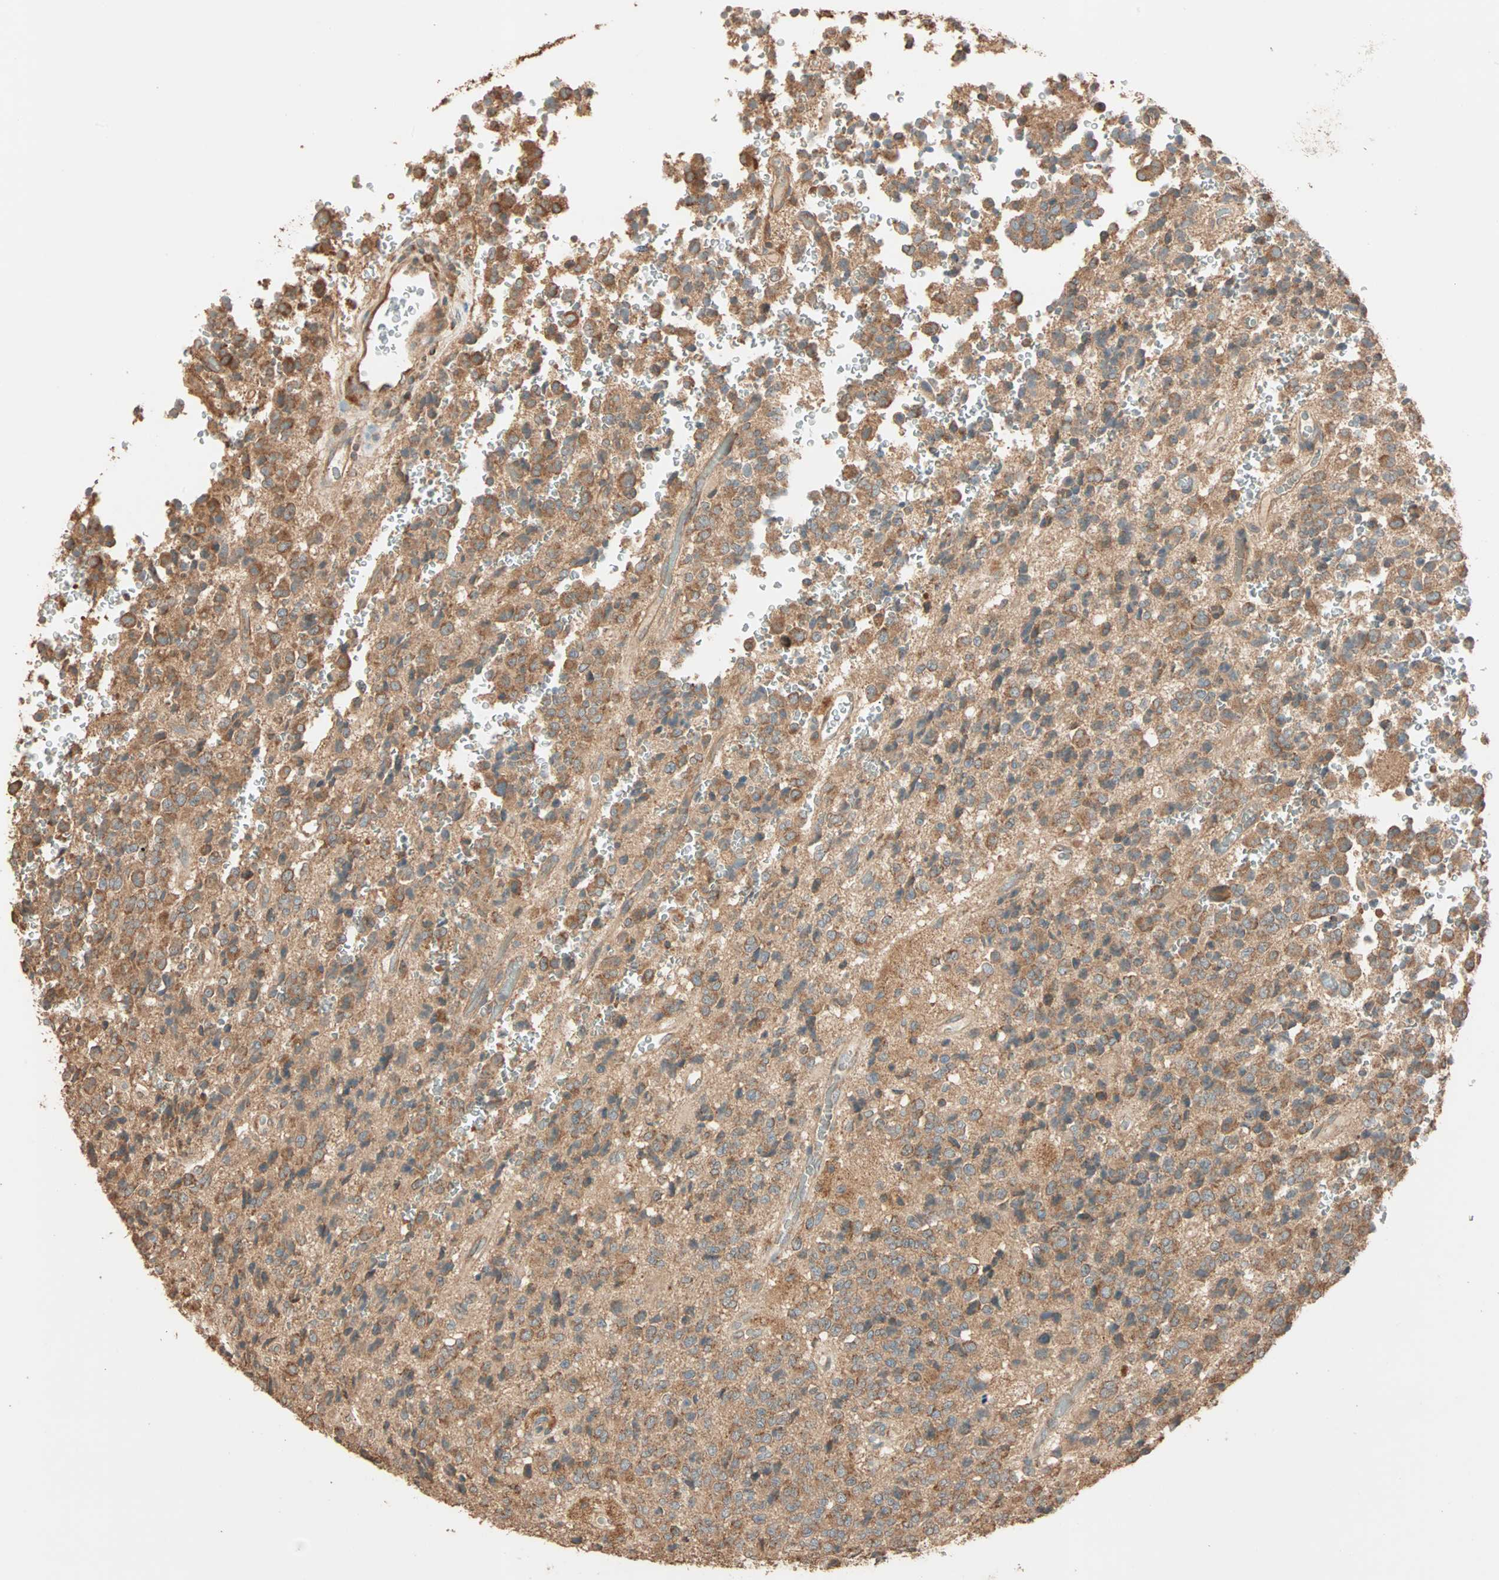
{"staining": {"intensity": "moderate", "quantity": ">75%", "location": "cytoplasmic/membranous"}, "tissue": "glioma", "cell_type": "Tumor cells", "image_type": "cancer", "snomed": [{"axis": "morphology", "description": "Glioma, malignant, High grade"}, {"axis": "topography", "description": "pancreas cauda"}], "caption": "The histopathology image exhibits a brown stain indicating the presence of a protein in the cytoplasmic/membranous of tumor cells in glioma.", "gene": "EIF4G2", "patient": {"sex": "male", "age": 60}}